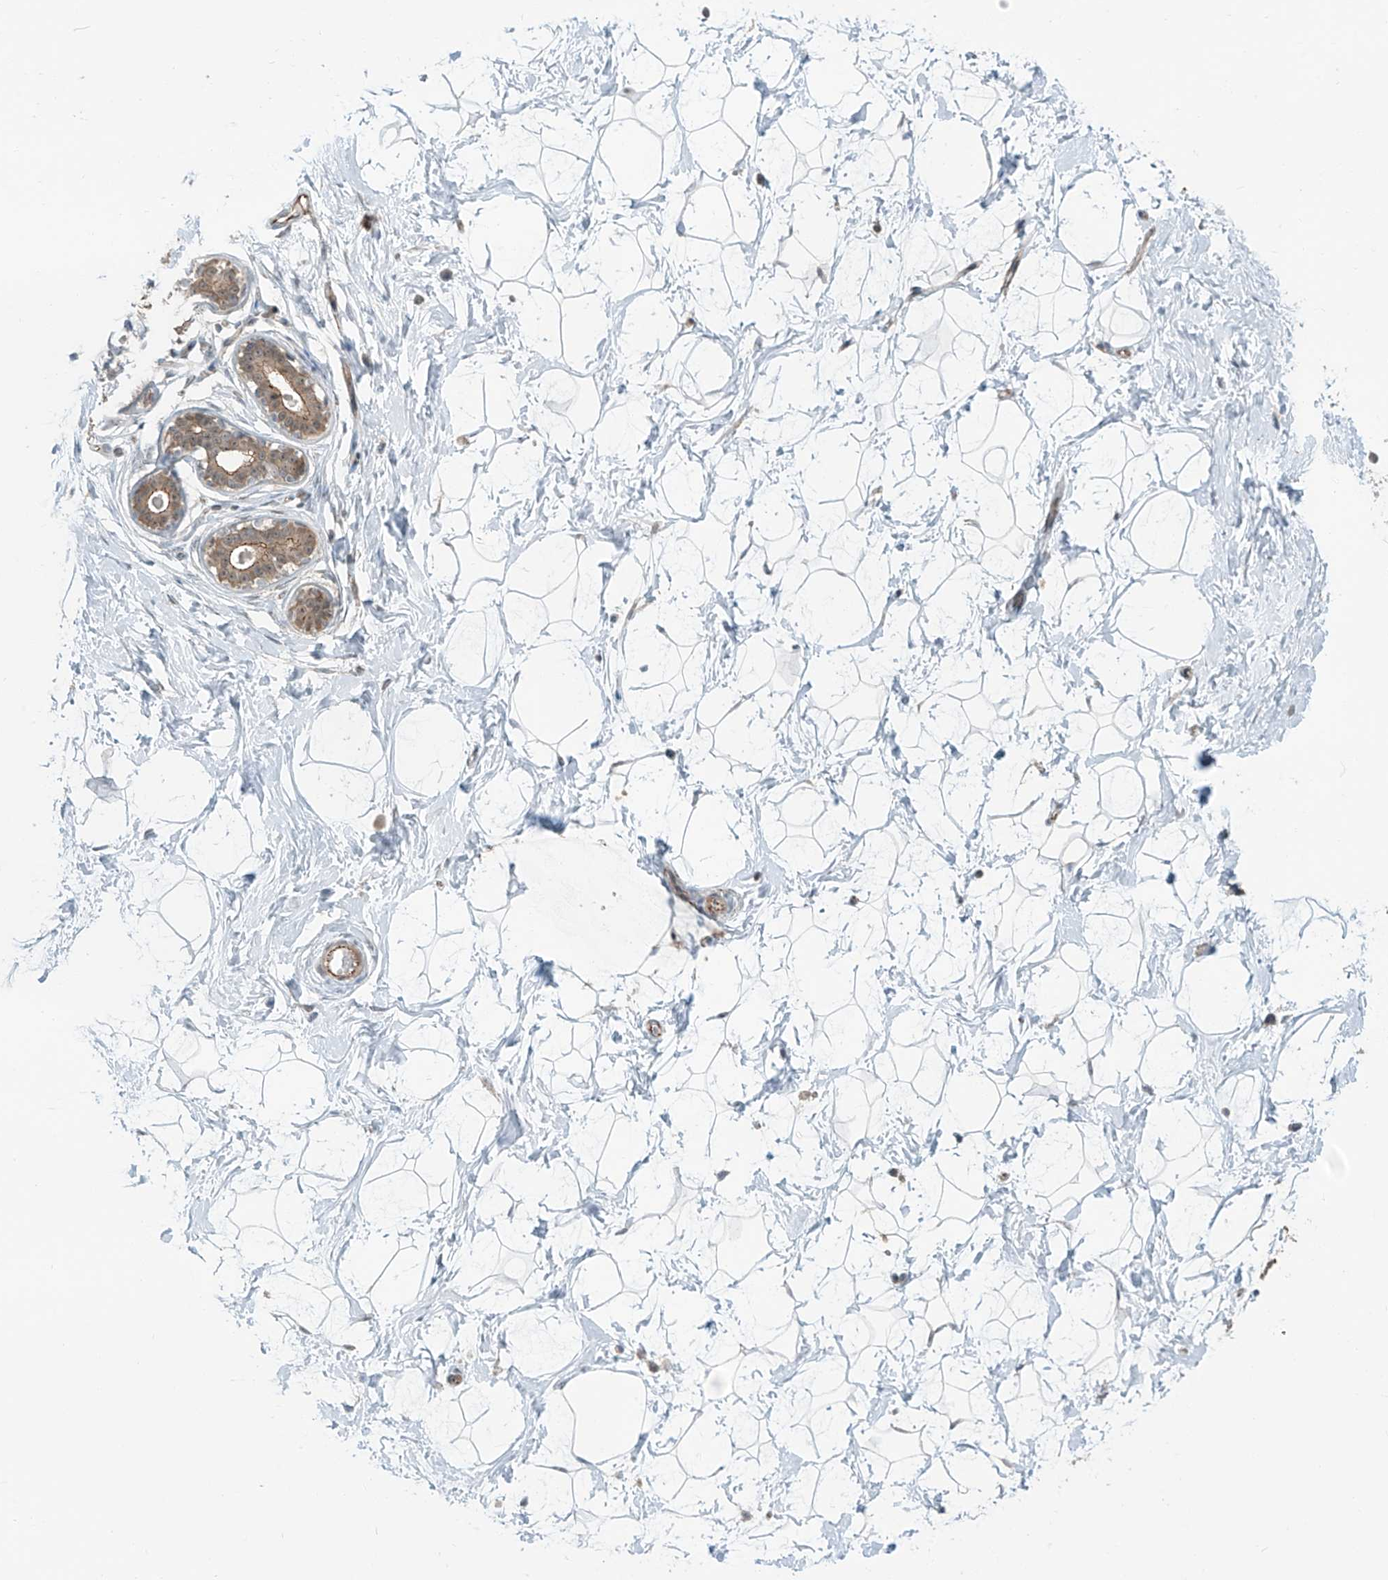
{"staining": {"intensity": "negative", "quantity": "none", "location": "none"}, "tissue": "breast", "cell_type": "Adipocytes", "image_type": "normal", "snomed": [{"axis": "morphology", "description": "Normal tissue, NOS"}, {"axis": "morphology", "description": "Adenoma, NOS"}, {"axis": "topography", "description": "Breast"}], "caption": "Photomicrograph shows no protein staining in adipocytes of benign breast.", "gene": "ZNF16", "patient": {"sex": "female", "age": 23}}